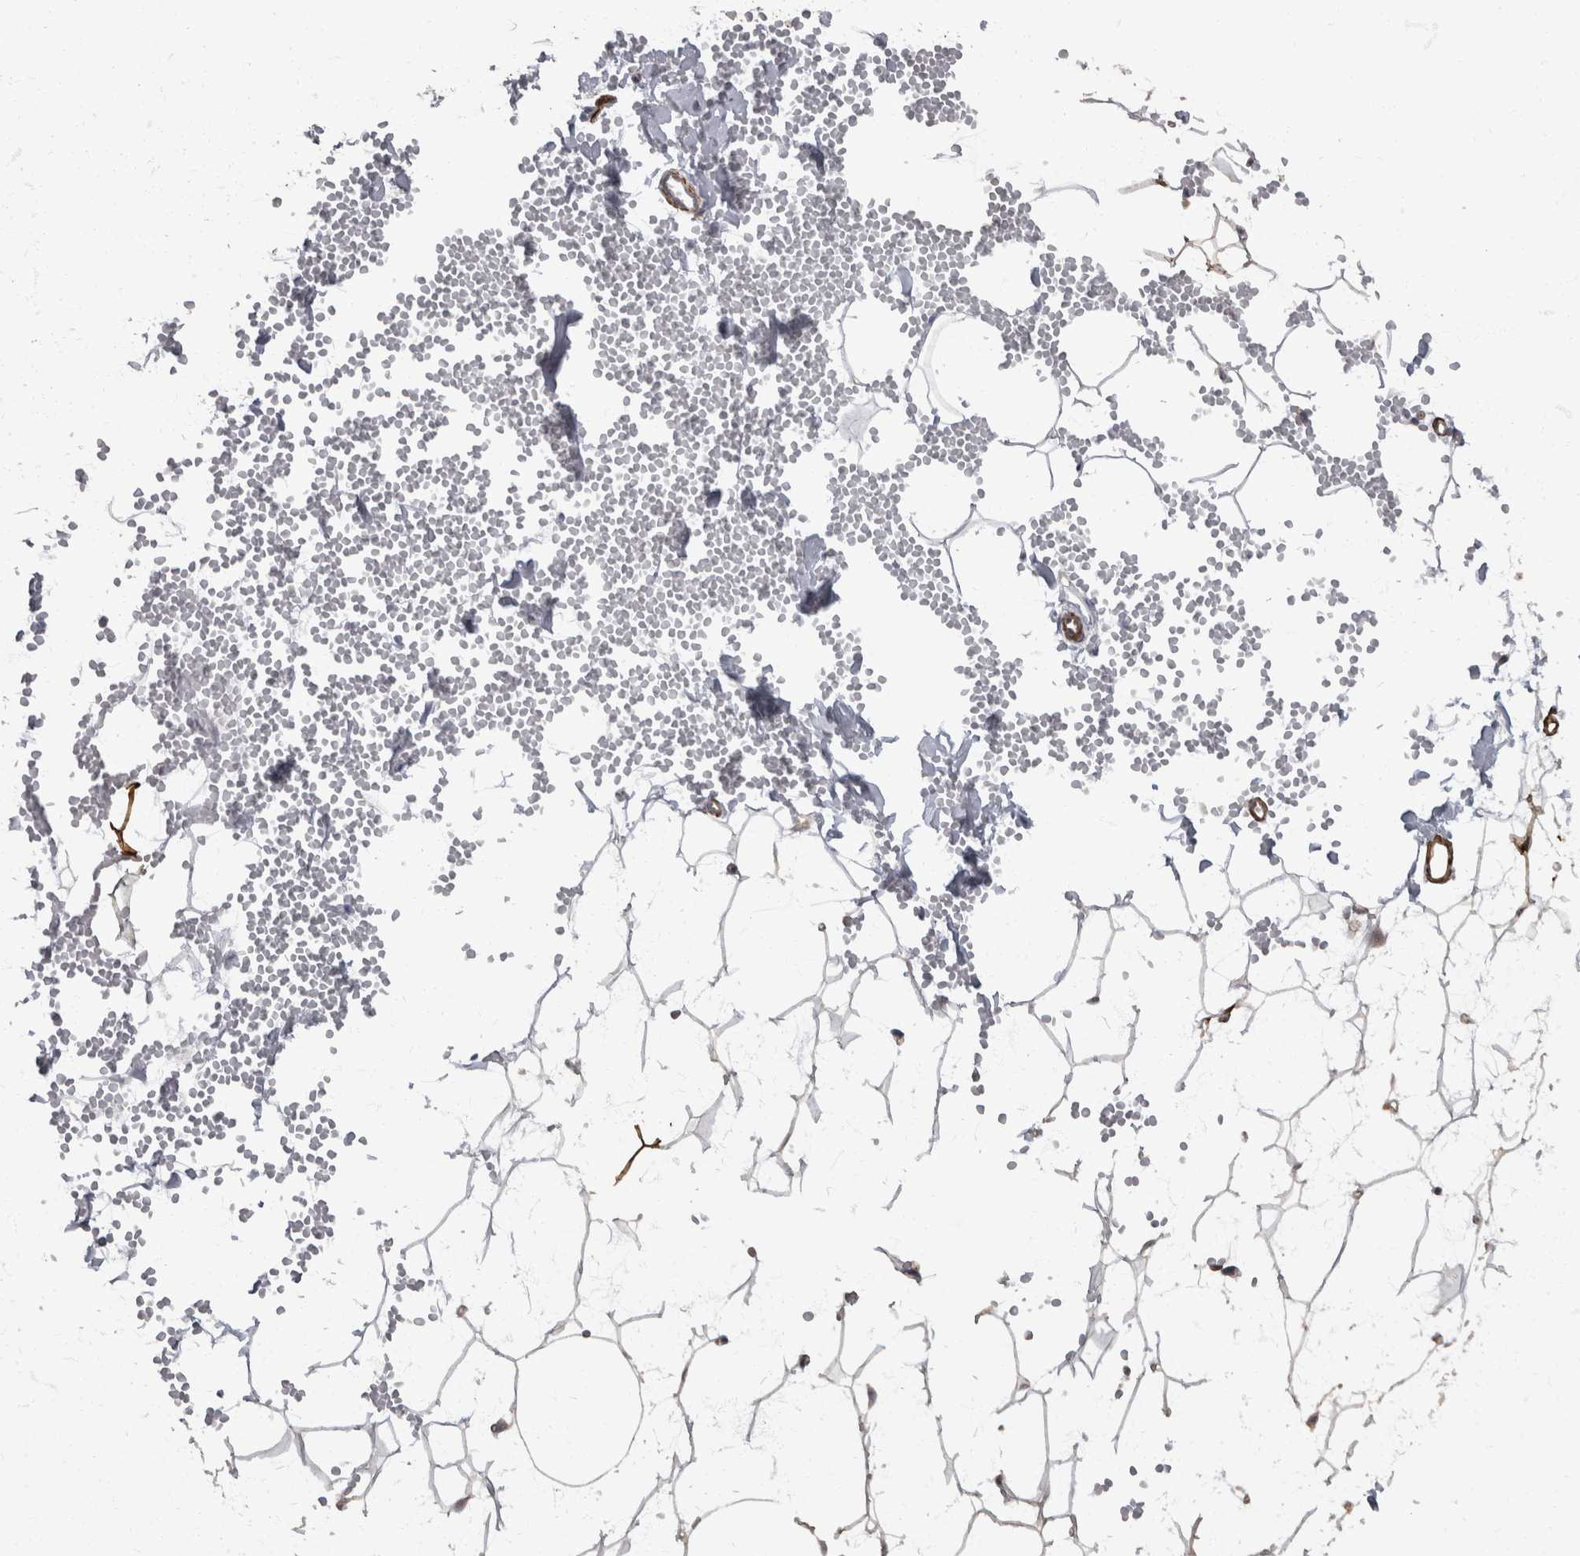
{"staining": {"intensity": "negative", "quantity": "none", "location": "none"}, "tissue": "adipose tissue", "cell_type": "Adipocytes", "image_type": "normal", "snomed": [{"axis": "morphology", "description": "Normal tissue, NOS"}, {"axis": "topography", "description": "Breast"}], "caption": "Immunohistochemistry of normal adipose tissue shows no positivity in adipocytes. (DAB immunohistochemistry, high magnification).", "gene": "MASTL", "patient": {"sex": "female", "age": 23}}